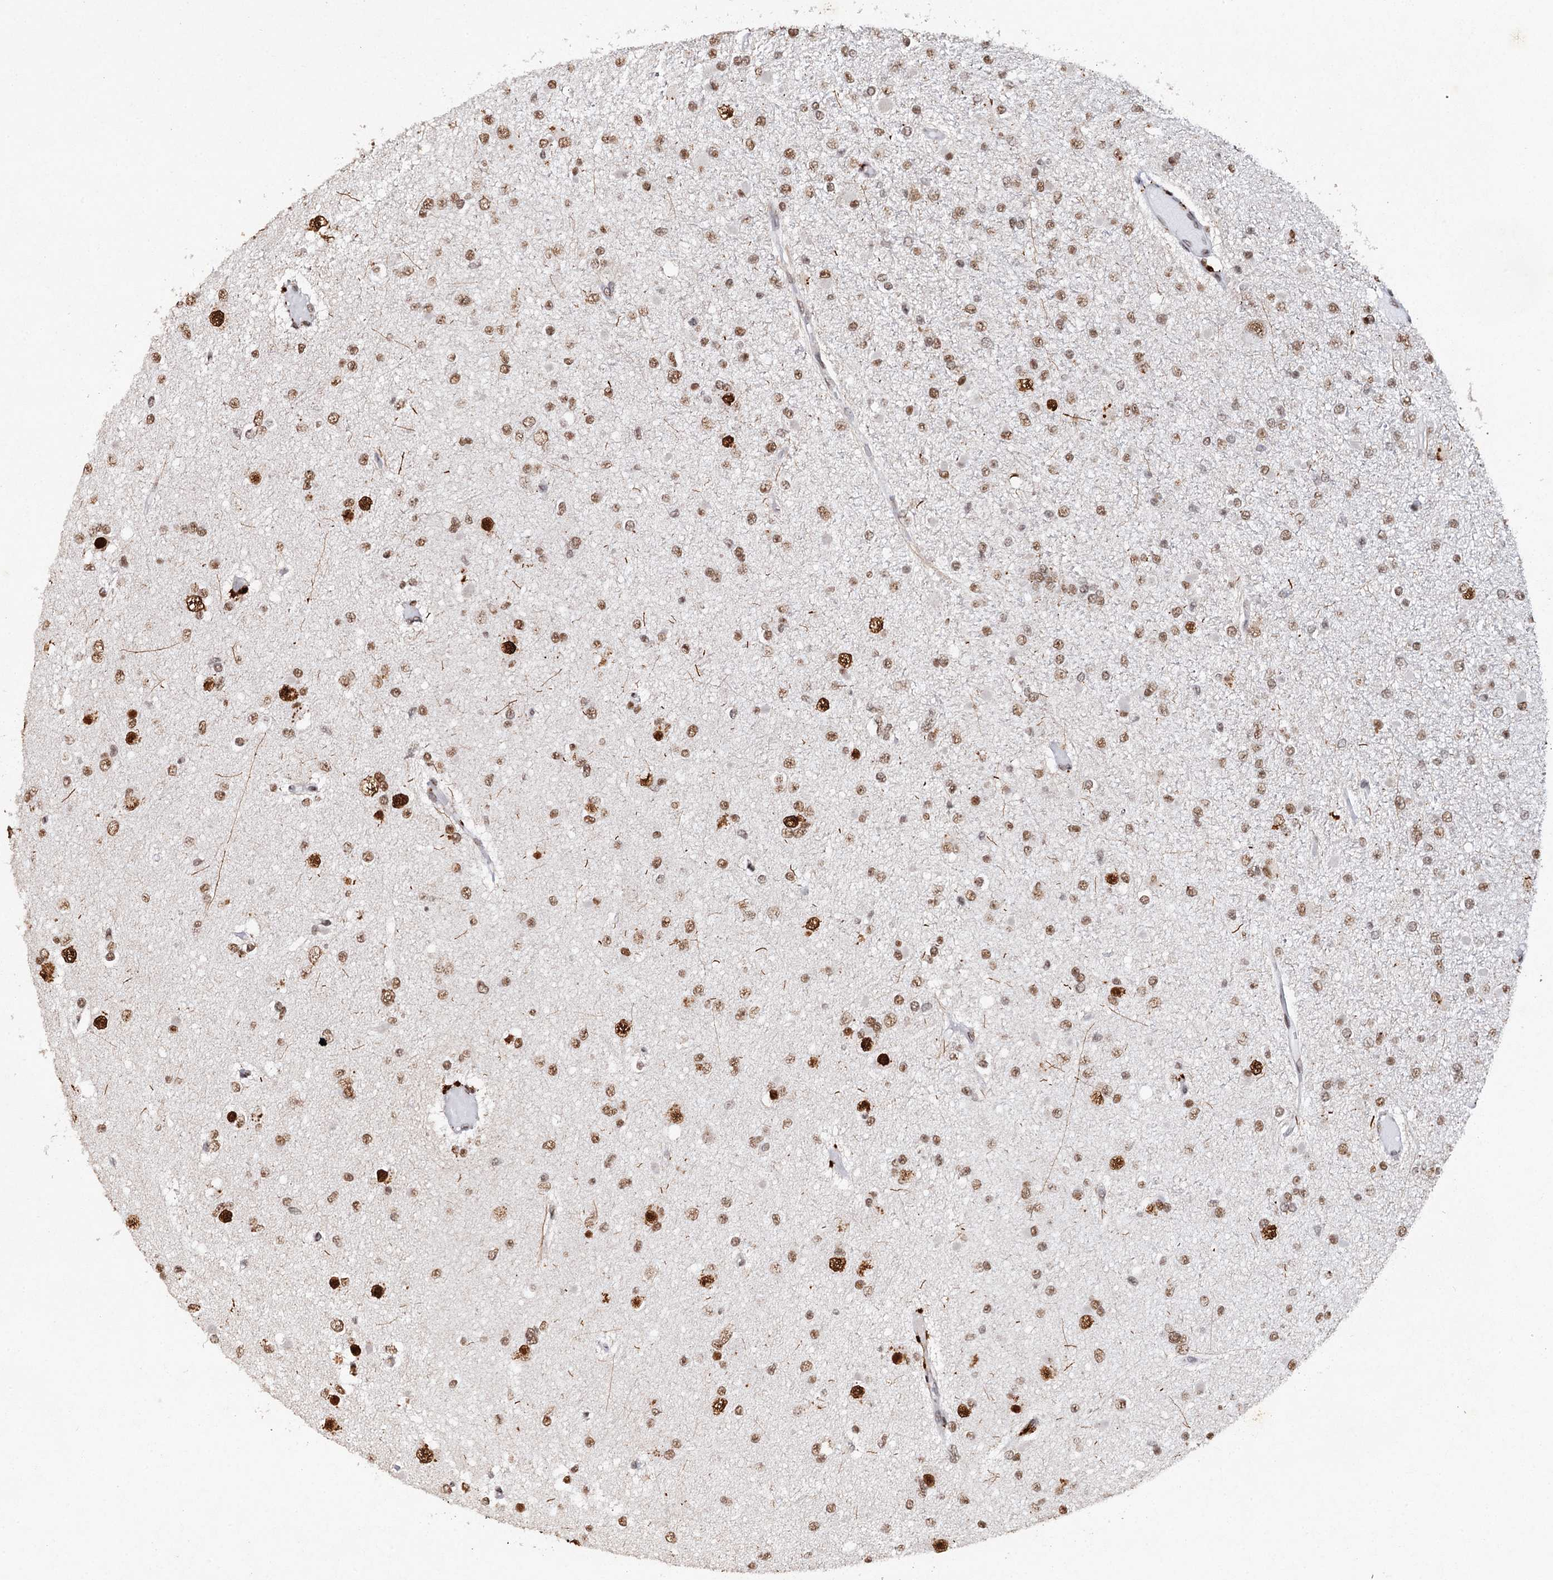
{"staining": {"intensity": "moderate", "quantity": "25%-75%", "location": "nuclear"}, "tissue": "glioma", "cell_type": "Tumor cells", "image_type": "cancer", "snomed": [{"axis": "morphology", "description": "Glioma, malignant, Low grade"}, {"axis": "topography", "description": "Brain"}], "caption": "High-power microscopy captured an immunohistochemistry (IHC) photomicrograph of glioma, revealing moderate nuclear positivity in about 25%-75% of tumor cells. (Stains: DAB (3,3'-diaminobenzidine) in brown, nuclei in blue, Microscopy: brightfield microscopy at high magnification).", "gene": "MATR3", "patient": {"sex": "female", "age": 22}}